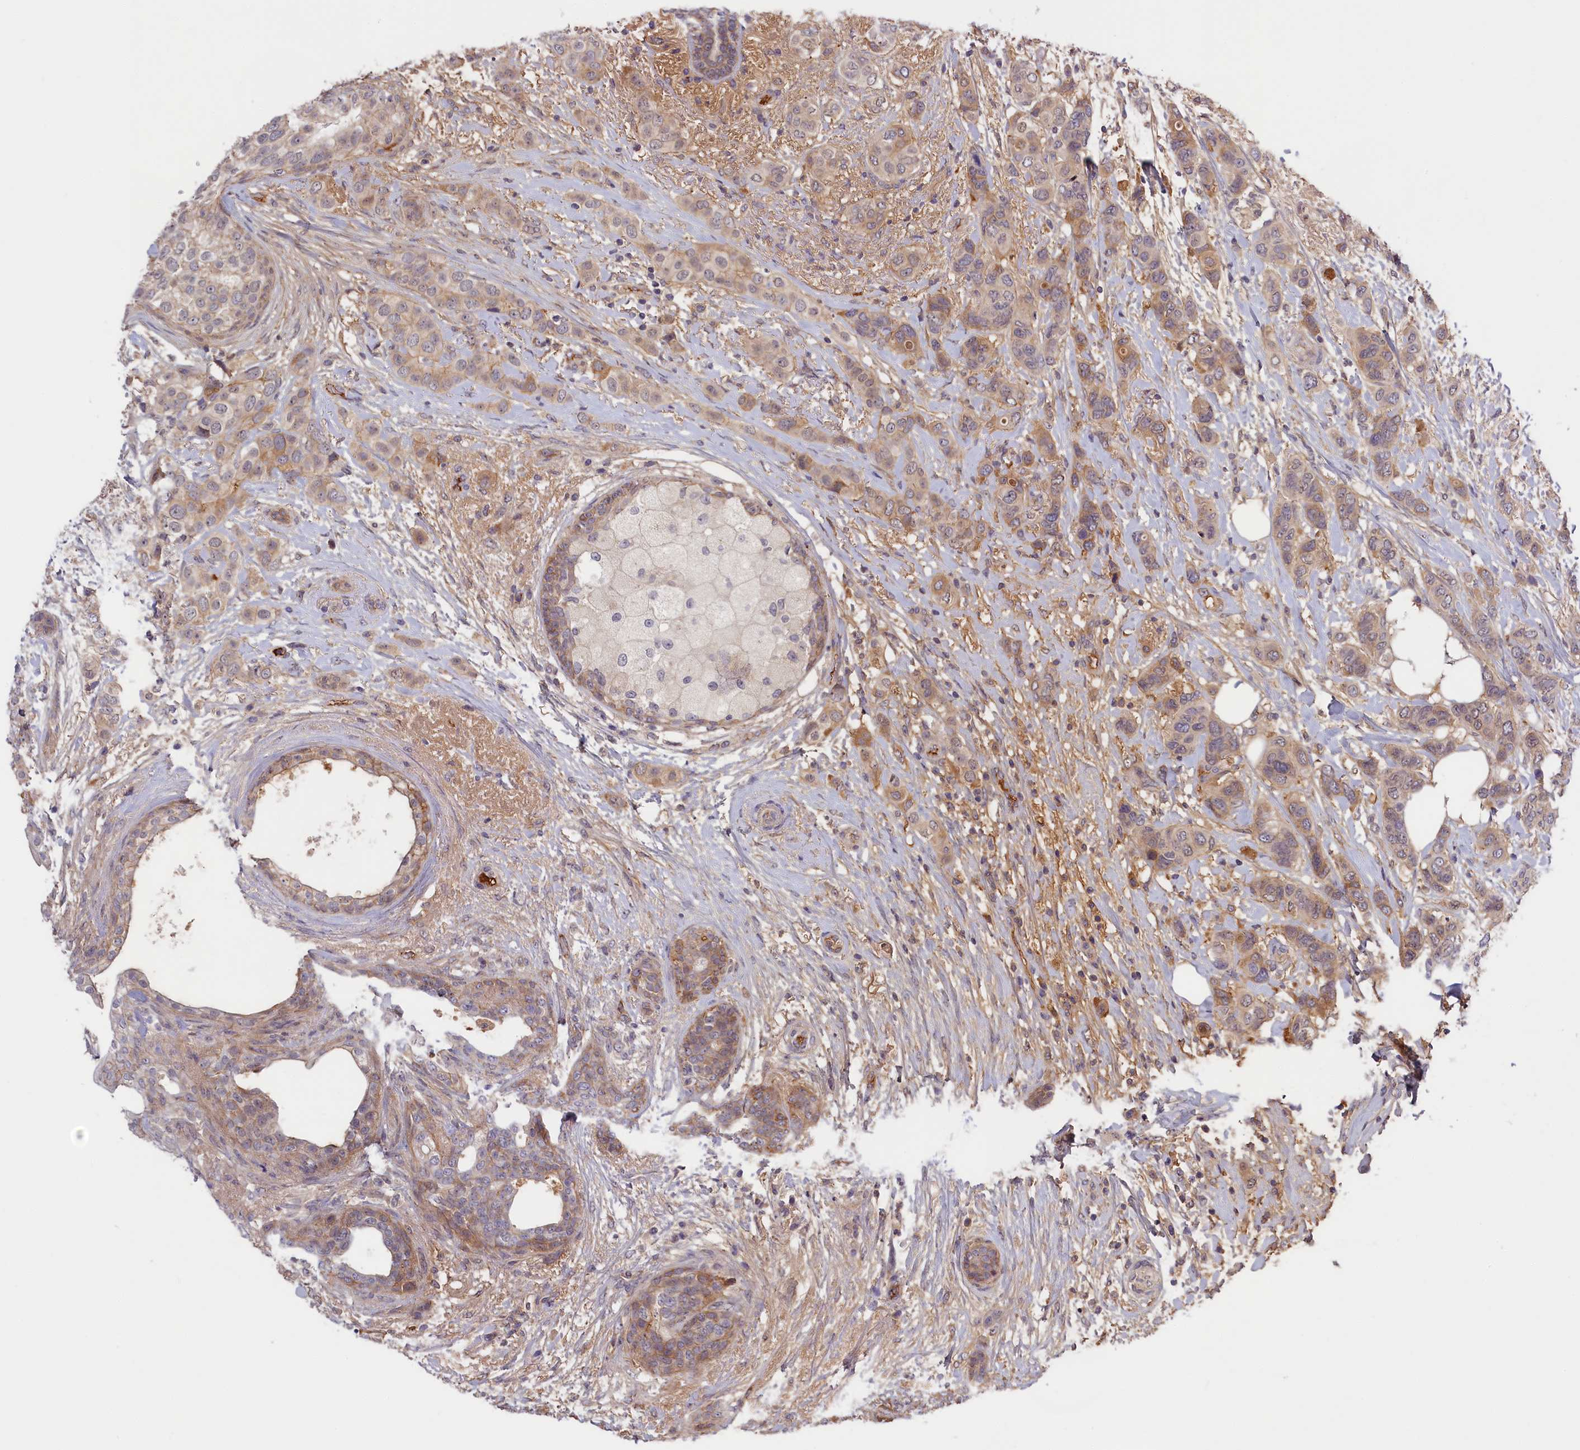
{"staining": {"intensity": "moderate", "quantity": ">75%", "location": "cytoplasmic/membranous"}, "tissue": "breast cancer", "cell_type": "Tumor cells", "image_type": "cancer", "snomed": [{"axis": "morphology", "description": "Lobular carcinoma"}, {"axis": "topography", "description": "Breast"}], "caption": "Moderate cytoplasmic/membranous protein staining is identified in approximately >75% of tumor cells in lobular carcinoma (breast).", "gene": "ADGRD1", "patient": {"sex": "female", "age": 51}}